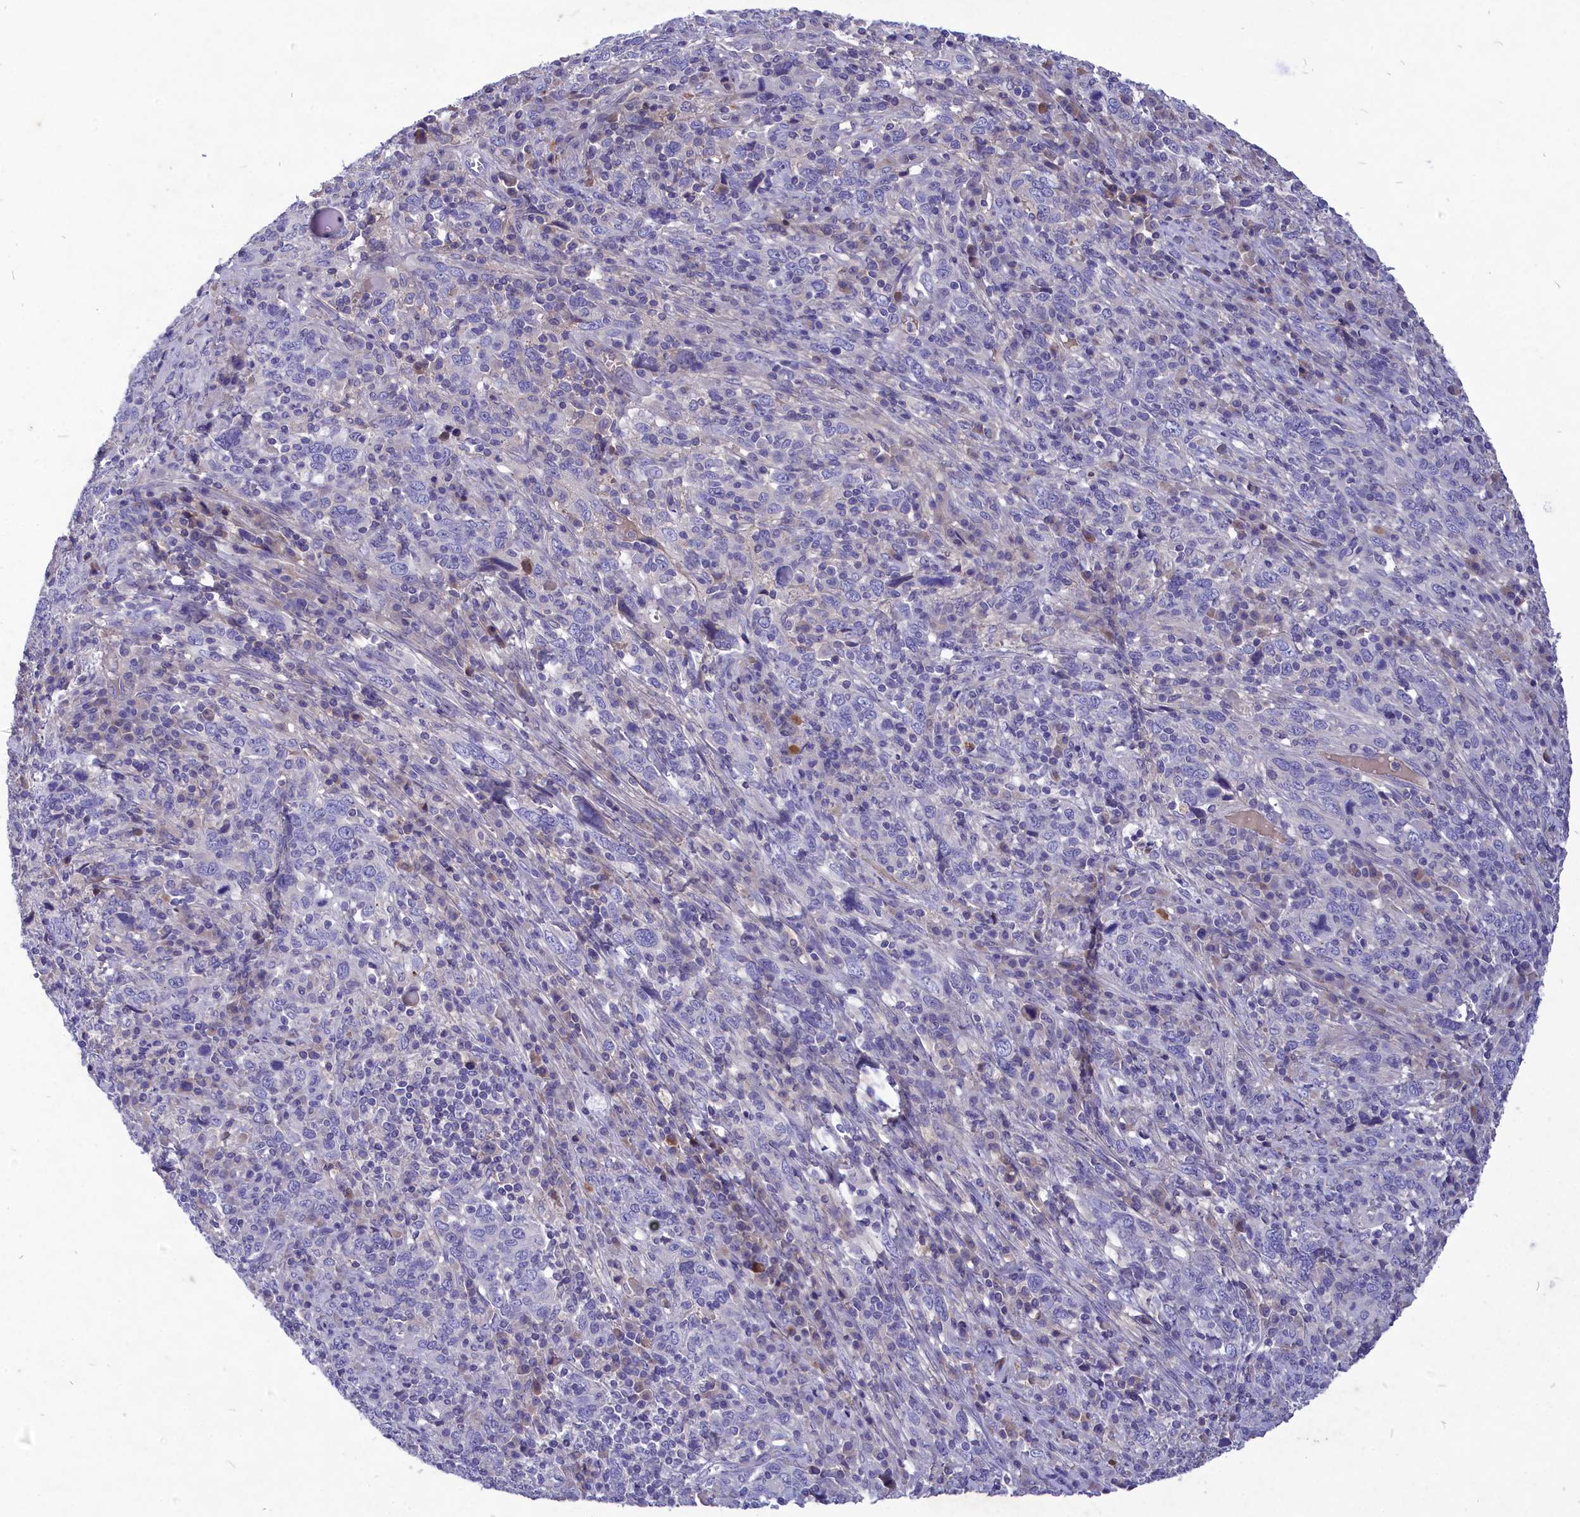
{"staining": {"intensity": "negative", "quantity": "none", "location": "none"}, "tissue": "cervical cancer", "cell_type": "Tumor cells", "image_type": "cancer", "snomed": [{"axis": "morphology", "description": "Squamous cell carcinoma, NOS"}, {"axis": "topography", "description": "Cervix"}], "caption": "Protein analysis of cervical cancer reveals no significant positivity in tumor cells.", "gene": "DEFB119", "patient": {"sex": "female", "age": 46}}